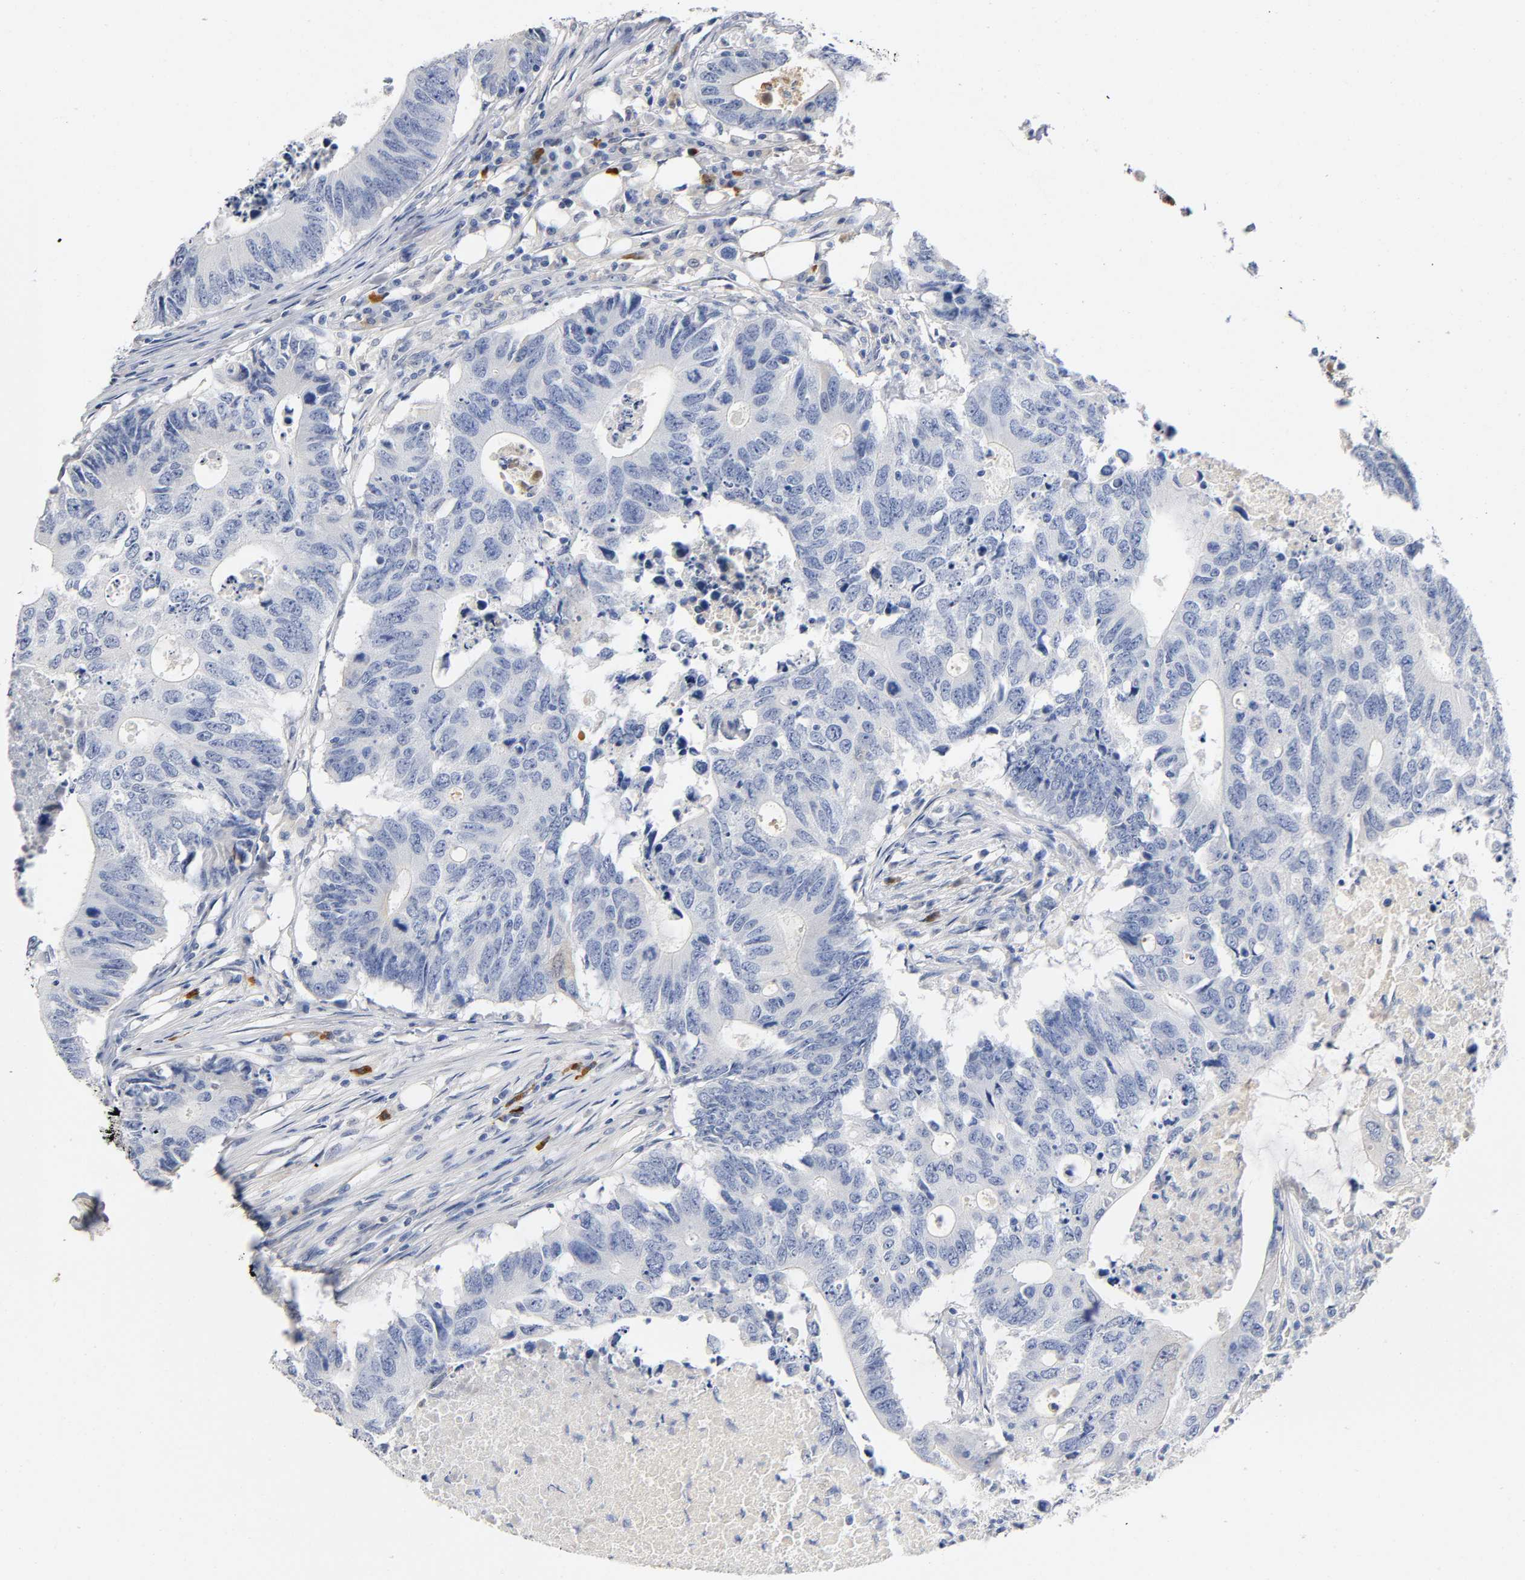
{"staining": {"intensity": "weak", "quantity": "<25%", "location": "cytoplasmic/membranous"}, "tissue": "colorectal cancer", "cell_type": "Tumor cells", "image_type": "cancer", "snomed": [{"axis": "morphology", "description": "Adenocarcinoma, NOS"}, {"axis": "topography", "description": "Colon"}], "caption": "Image shows no protein staining in tumor cells of colorectal cancer (adenocarcinoma) tissue.", "gene": "TNC", "patient": {"sex": "male", "age": 71}}